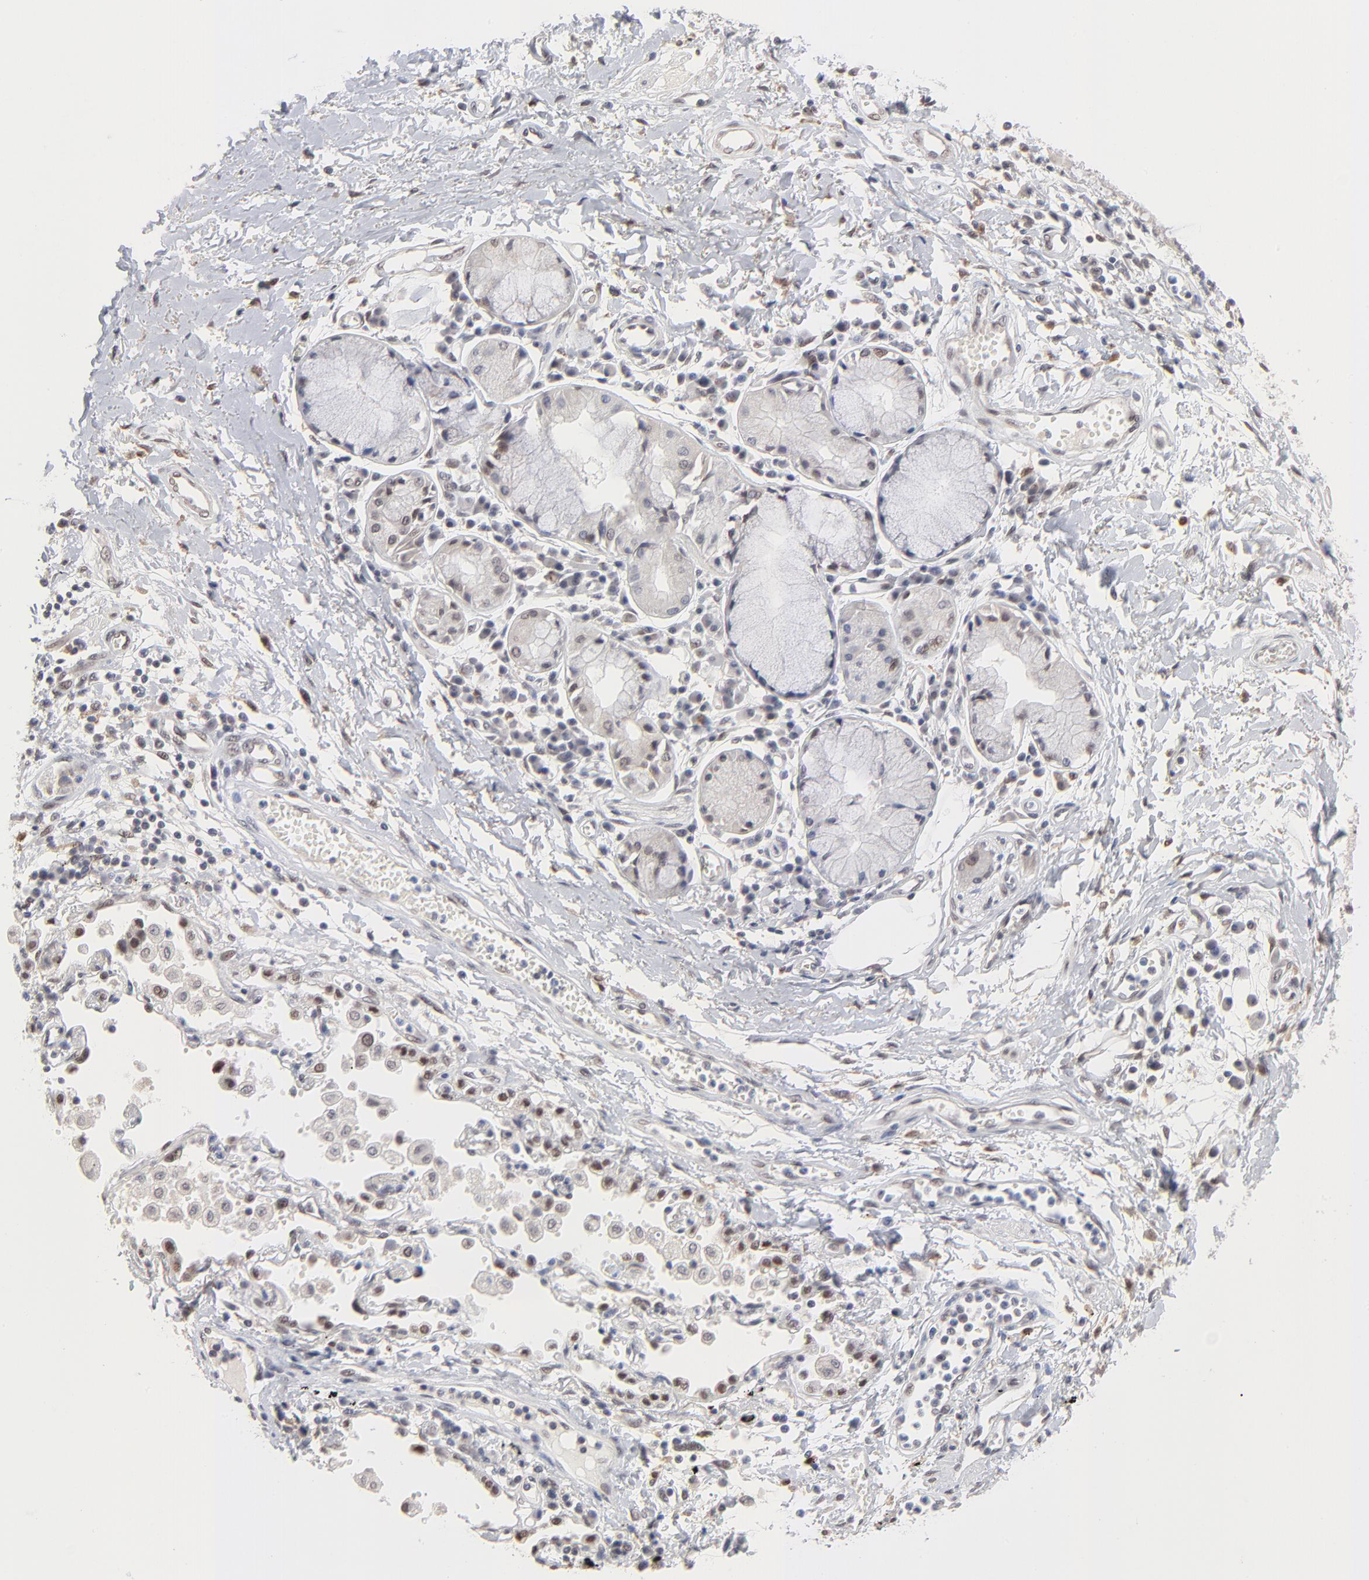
{"staining": {"intensity": "negative", "quantity": "none", "location": "none"}, "tissue": "adipose tissue", "cell_type": "Adipocytes", "image_type": "normal", "snomed": [{"axis": "morphology", "description": "Normal tissue, NOS"}, {"axis": "morphology", "description": "Adenocarcinoma, NOS"}, {"axis": "topography", "description": "Cartilage tissue"}, {"axis": "topography", "description": "Bronchus"}, {"axis": "topography", "description": "Lung"}], "caption": "Adipocytes are negative for protein expression in normal human adipose tissue. The staining was performed using DAB to visualize the protein expression in brown, while the nuclei were stained in blue with hematoxylin (Magnification: 20x).", "gene": "MBIP", "patient": {"sex": "female", "age": 67}}